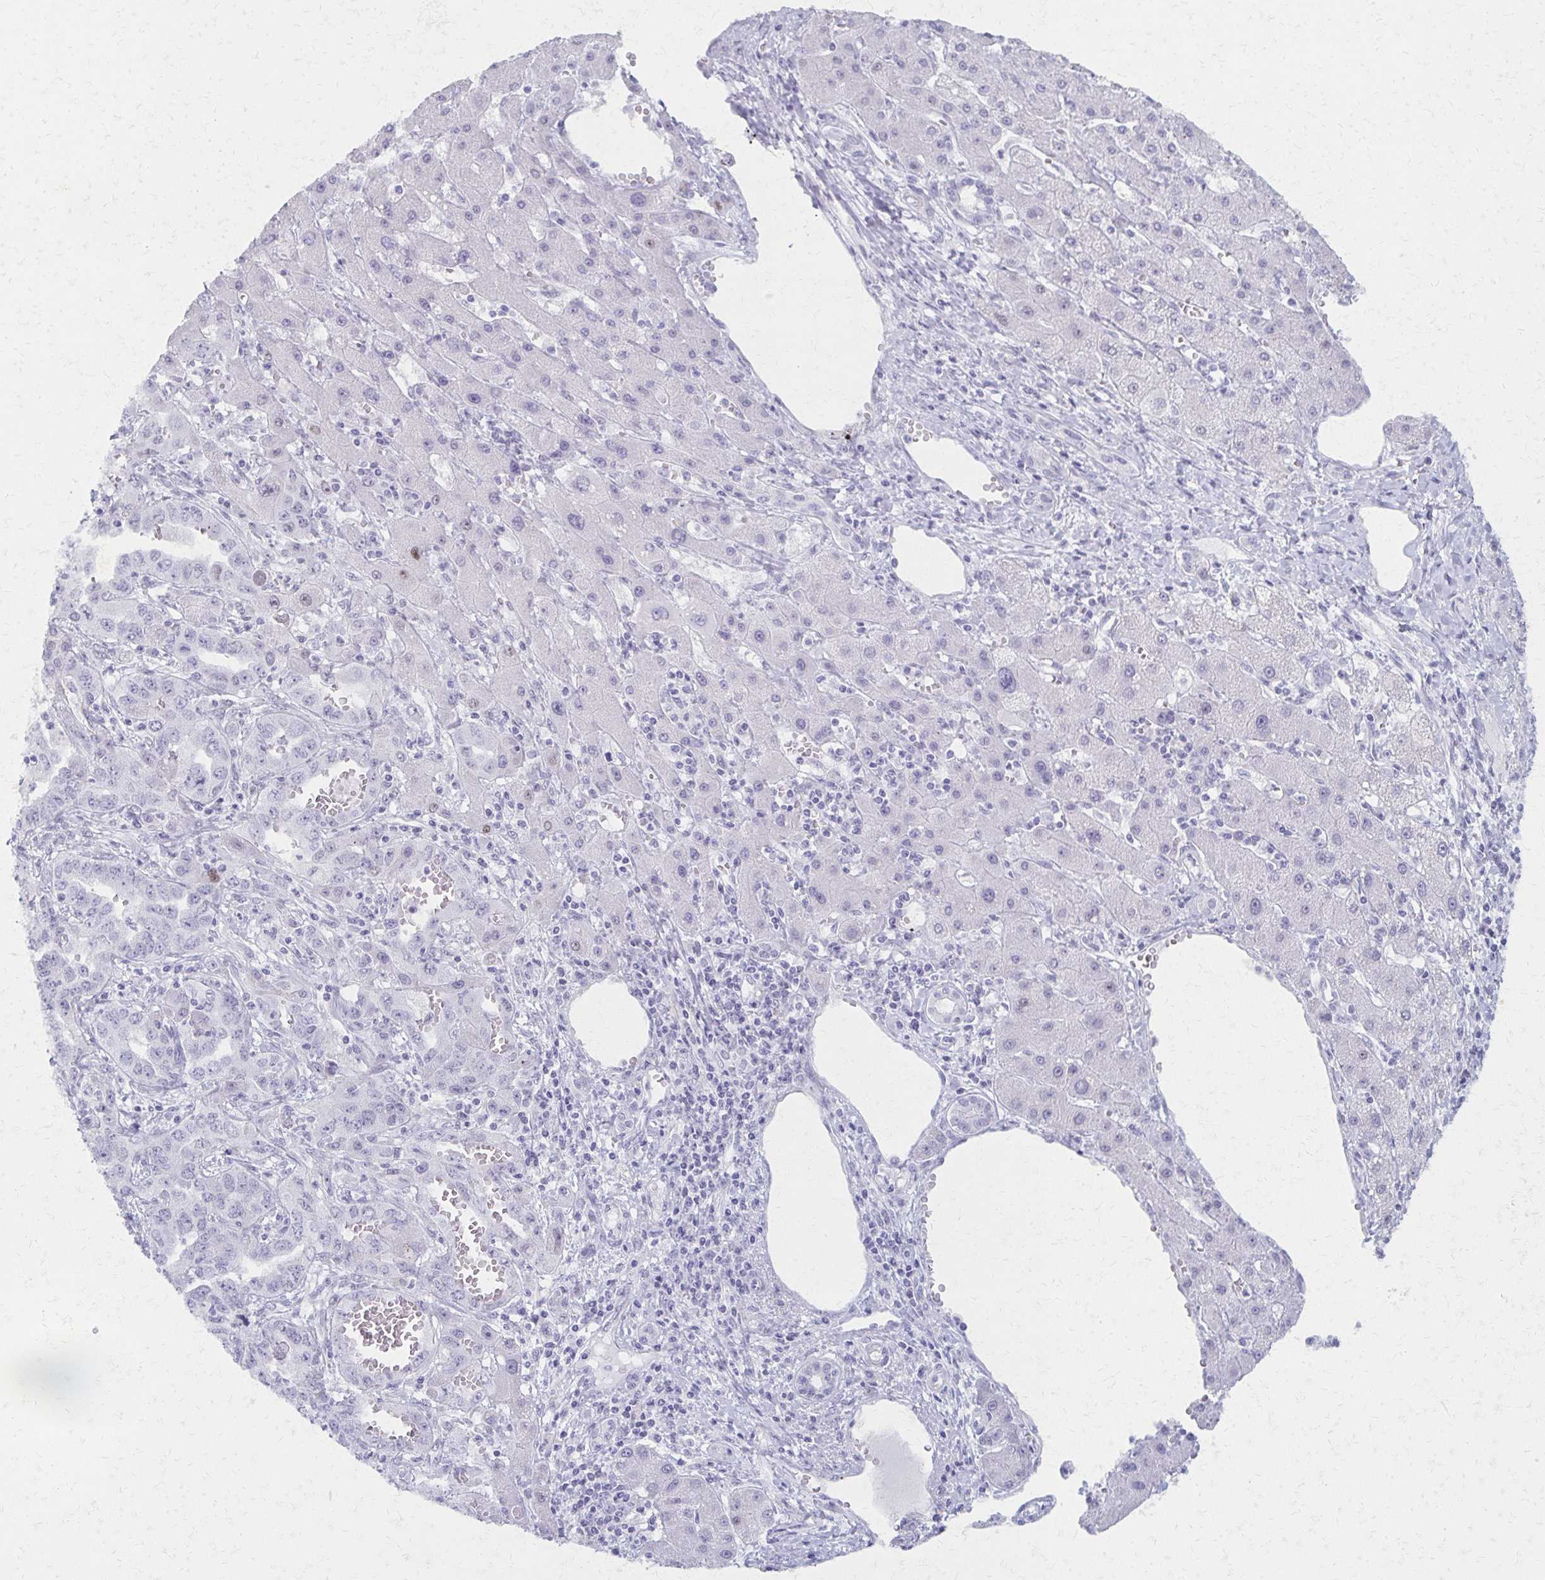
{"staining": {"intensity": "negative", "quantity": "none", "location": "none"}, "tissue": "liver cancer", "cell_type": "Tumor cells", "image_type": "cancer", "snomed": [{"axis": "morphology", "description": "Cholangiocarcinoma"}, {"axis": "topography", "description": "Liver"}], "caption": "The micrograph exhibits no significant positivity in tumor cells of liver cancer.", "gene": "MORC4", "patient": {"sex": "male", "age": 59}}